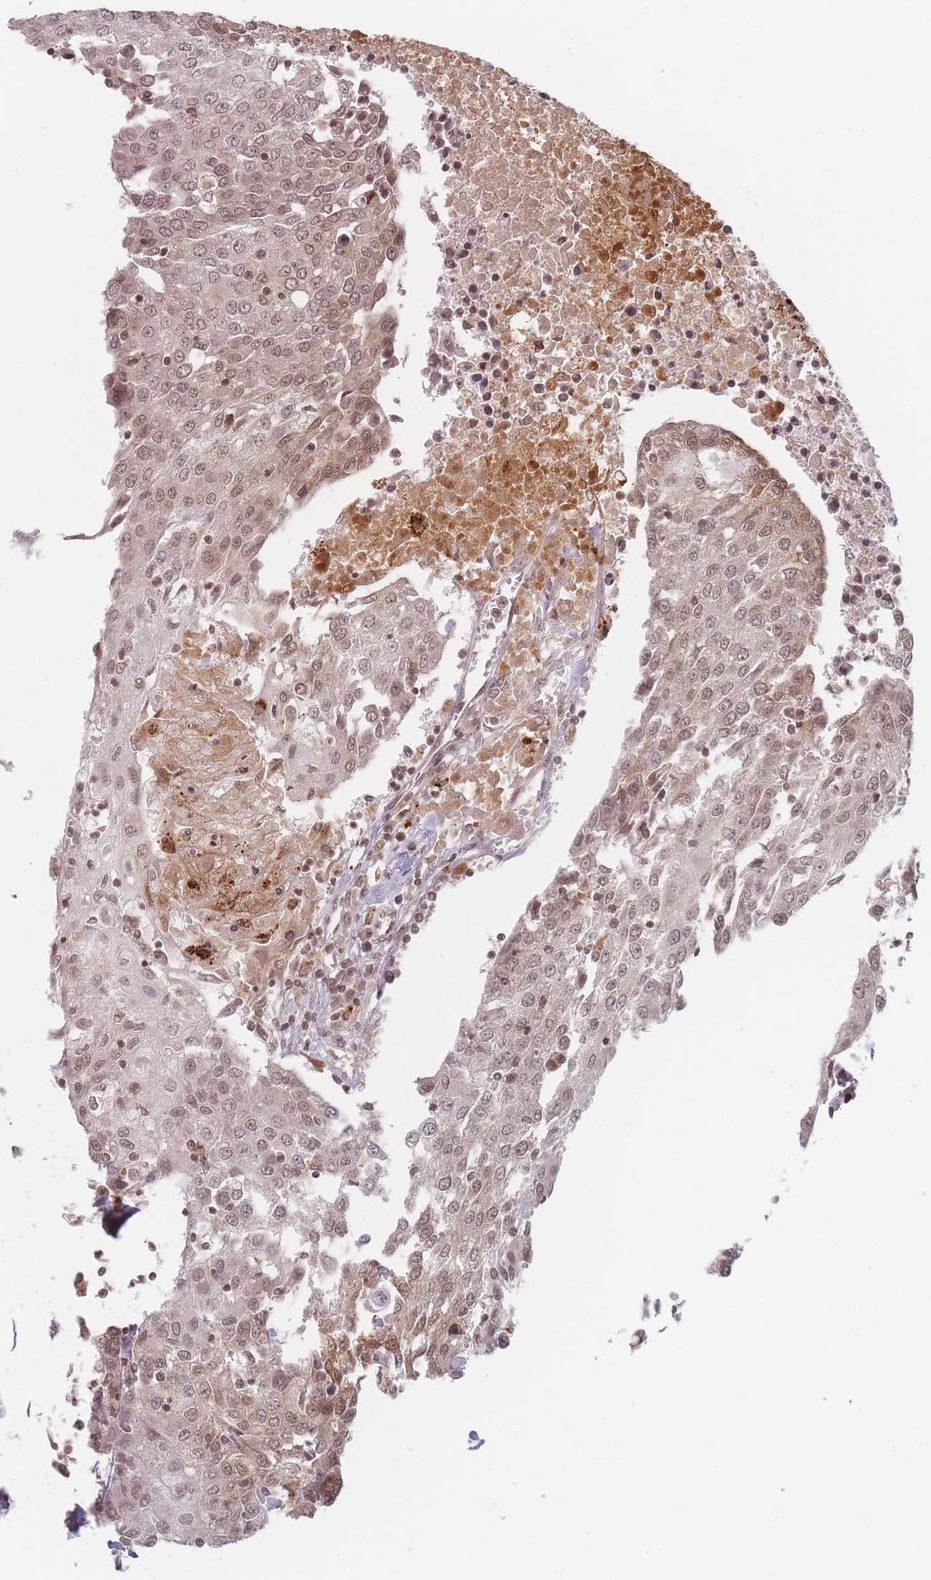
{"staining": {"intensity": "moderate", "quantity": ">75%", "location": "nuclear"}, "tissue": "urothelial cancer", "cell_type": "Tumor cells", "image_type": "cancer", "snomed": [{"axis": "morphology", "description": "Urothelial carcinoma, High grade"}, {"axis": "topography", "description": "Urinary bladder"}], "caption": "Protein expression analysis of urothelial cancer displays moderate nuclear expression in about >75% of tumor cells. The staining was performed using DAB (3,3'-diaminobenzidine), with brown indicating positive protein expression. Nuclei are stained blue with hematoxylin.", "gene": "SPATA45", "patient": {"sex": "female", "age": 85}}